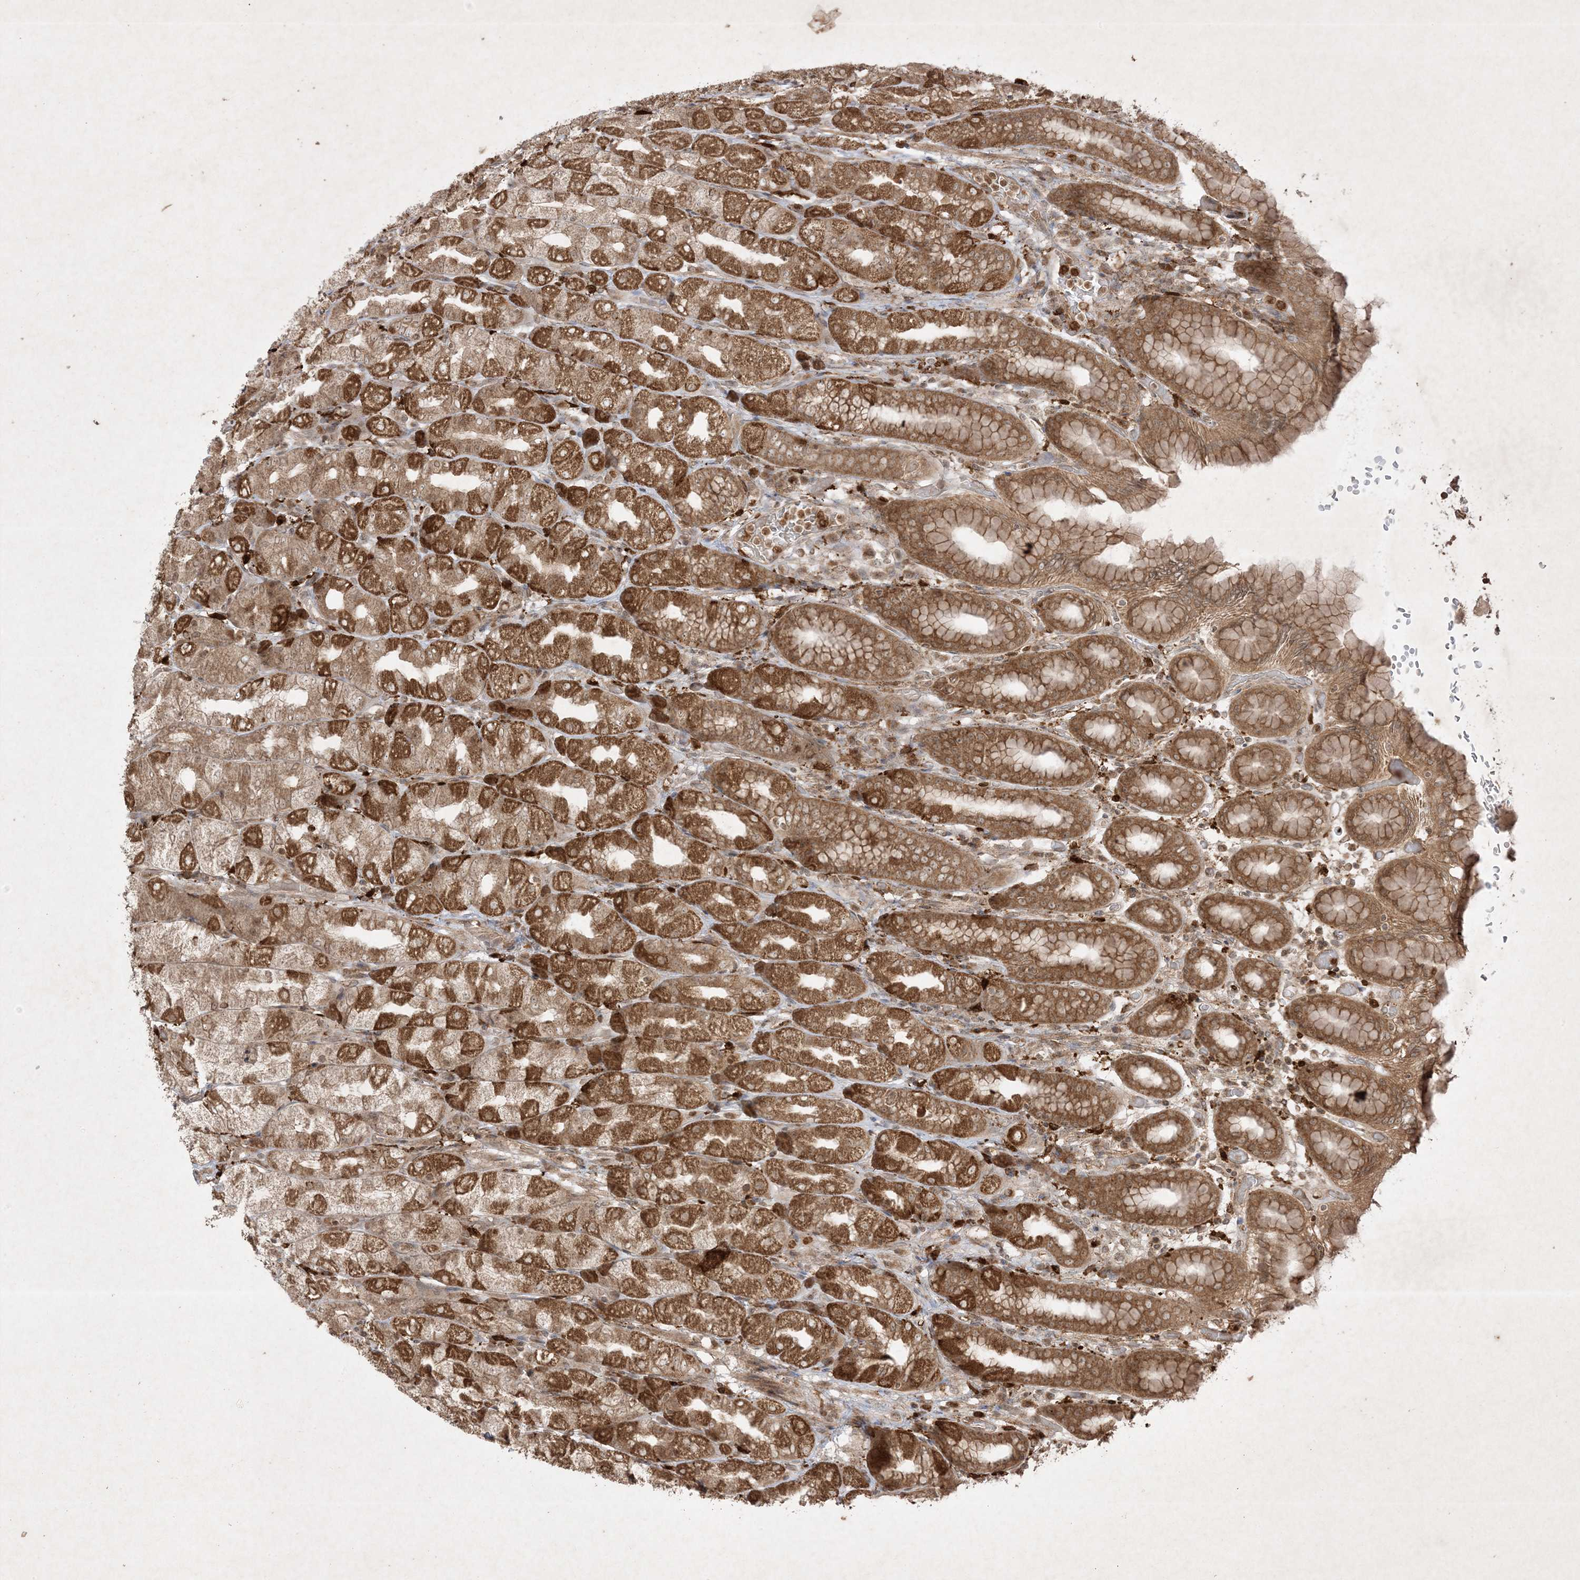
{"staining": {"intensity": "strong", "quantity": ">75%", "location": "cytoplasmic/membranous"}, "tissue": "stomach", "cell_type": "Glandular cells", "image_type": "normal", "snomed": [{"axis": "morphology", "description": "Normal tissue, NOS"}, {"axis": "topography", "description": "Stomach, upper"}], "caption": "Unremarkable stomach was stained to show a protein in brown. There is high levels of strong cytoplasmic/membranous staining in approximately >75% of glandular cells. (Stains: DAB in brown, nuclei in blue, Microscopy: brightfield microscopy at high magnification).", "gene": "PTK6", "patient": {"sex": "male", "age": 68}}